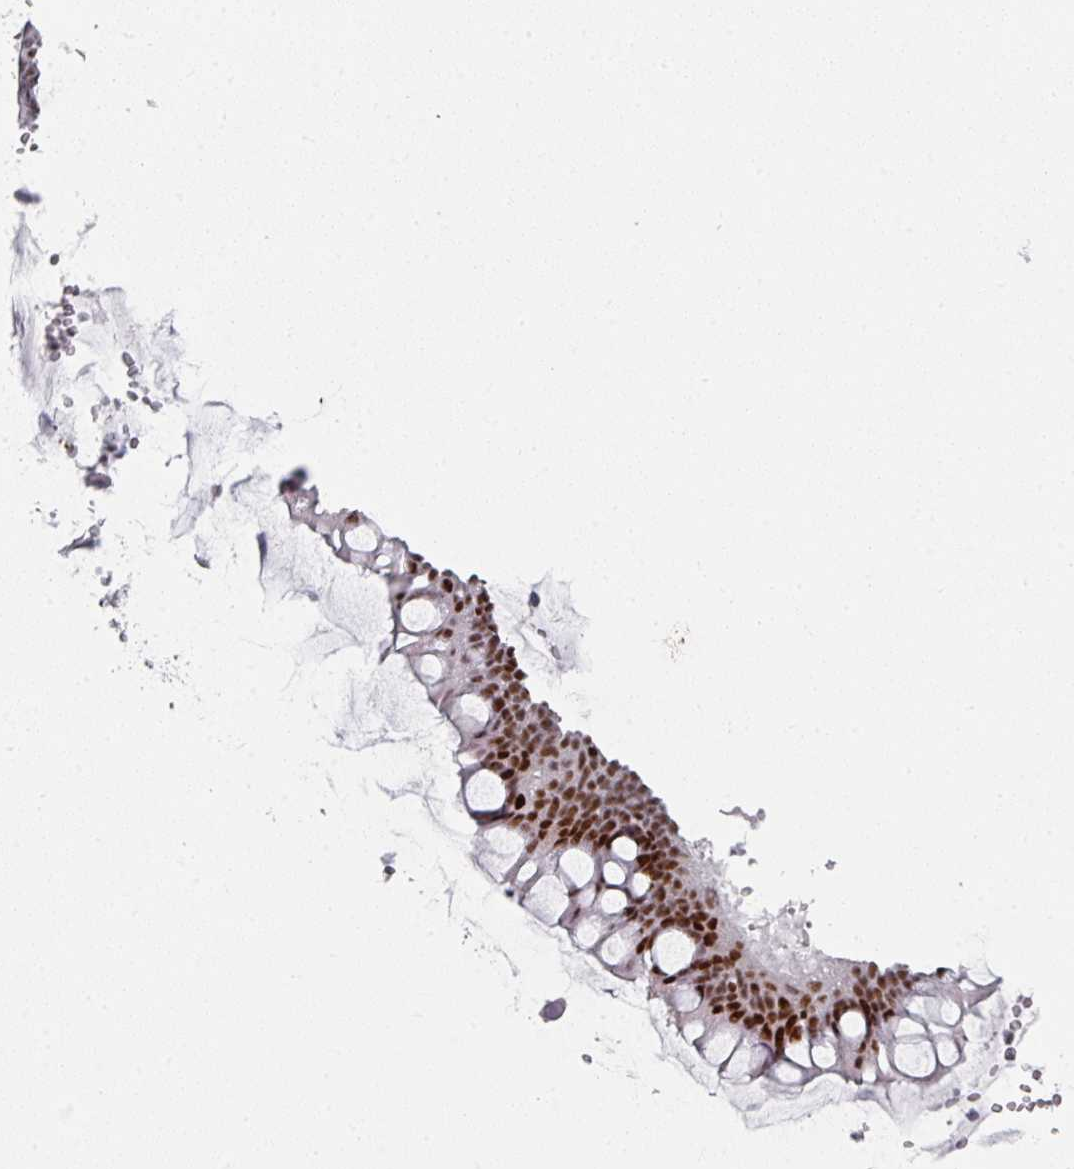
{"staining": {"intensity": "strong", "quantity": ">75%", "location": "nuclear"}, "tissue": "ovarian cancer", "cell_type": "Tumor cells", "image_type": "cancer", "snomed": [{"axis": "morphology", "description": "Cystadenocarcinoma, mucinous, NOS"}, {"axis": "topography", "description": "Ovary"}], "caption": "Tumor cells display strong nuclear staining in approximately >75% of cells in mucinous cystadenocarcinoma (ovarian). Using DAB (brown) and hematoxylin (blue) stains, captured at high magnification using brightfield microscopy.", "gene": "SF3B5", "patient": {"sex": "female", "age": 73}}